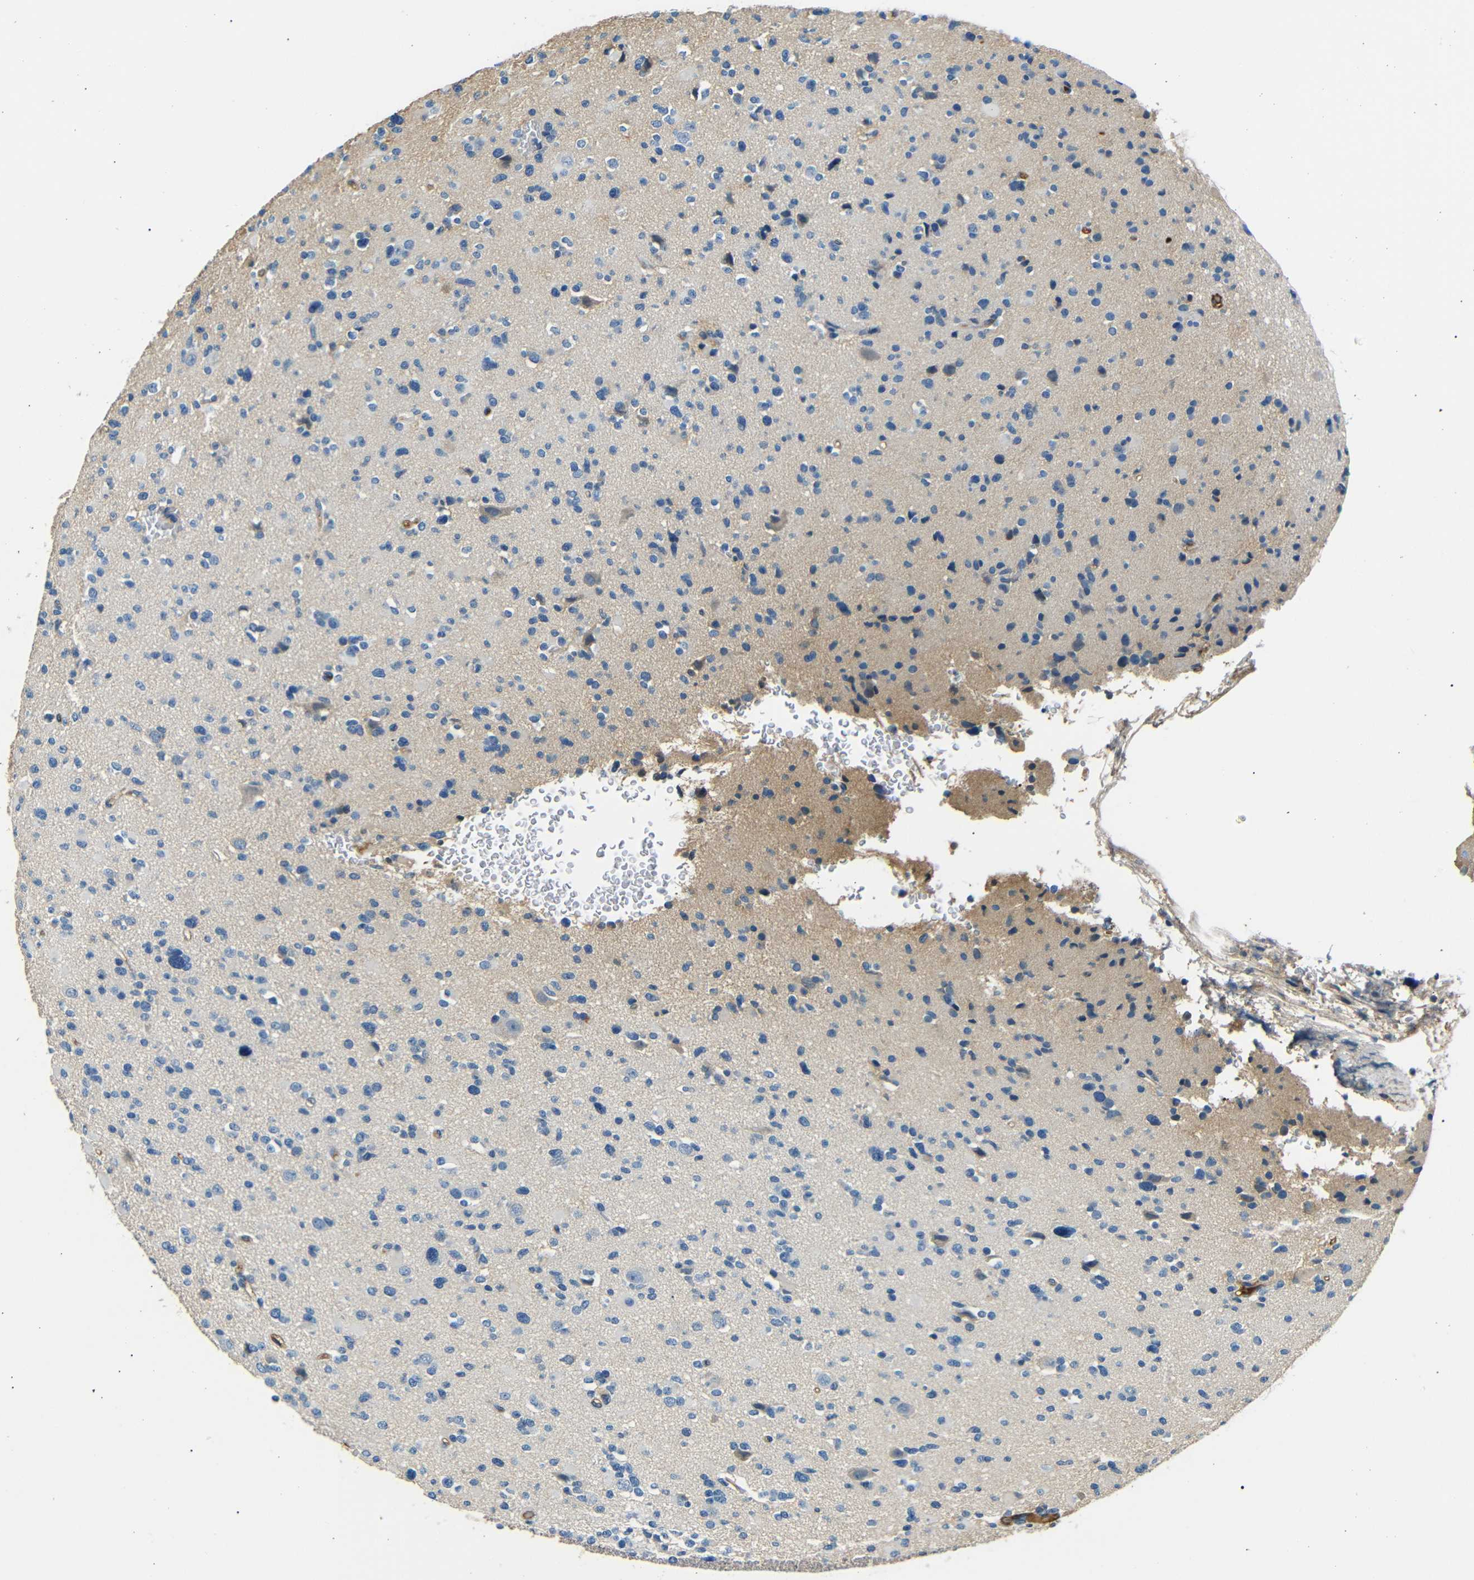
{"staining": {"intensity": "negative", "quantity": "none", "location": "none"}, "tissue": "glioma", "cell_type": "Tumor cells", "image_type": "cancer", "snomed": [{"axis": "morphology", "description": "Glioma, malignant, Low grade"}, {"axis": "topography", "description": "Brain"}], "caption": "Malignant glioma (low-grade) was stained to show a protein in brown. There is no significant expression in tumor cells.", "gene": "LHCGR", "patient": {"sex": "female", "age": 22}}